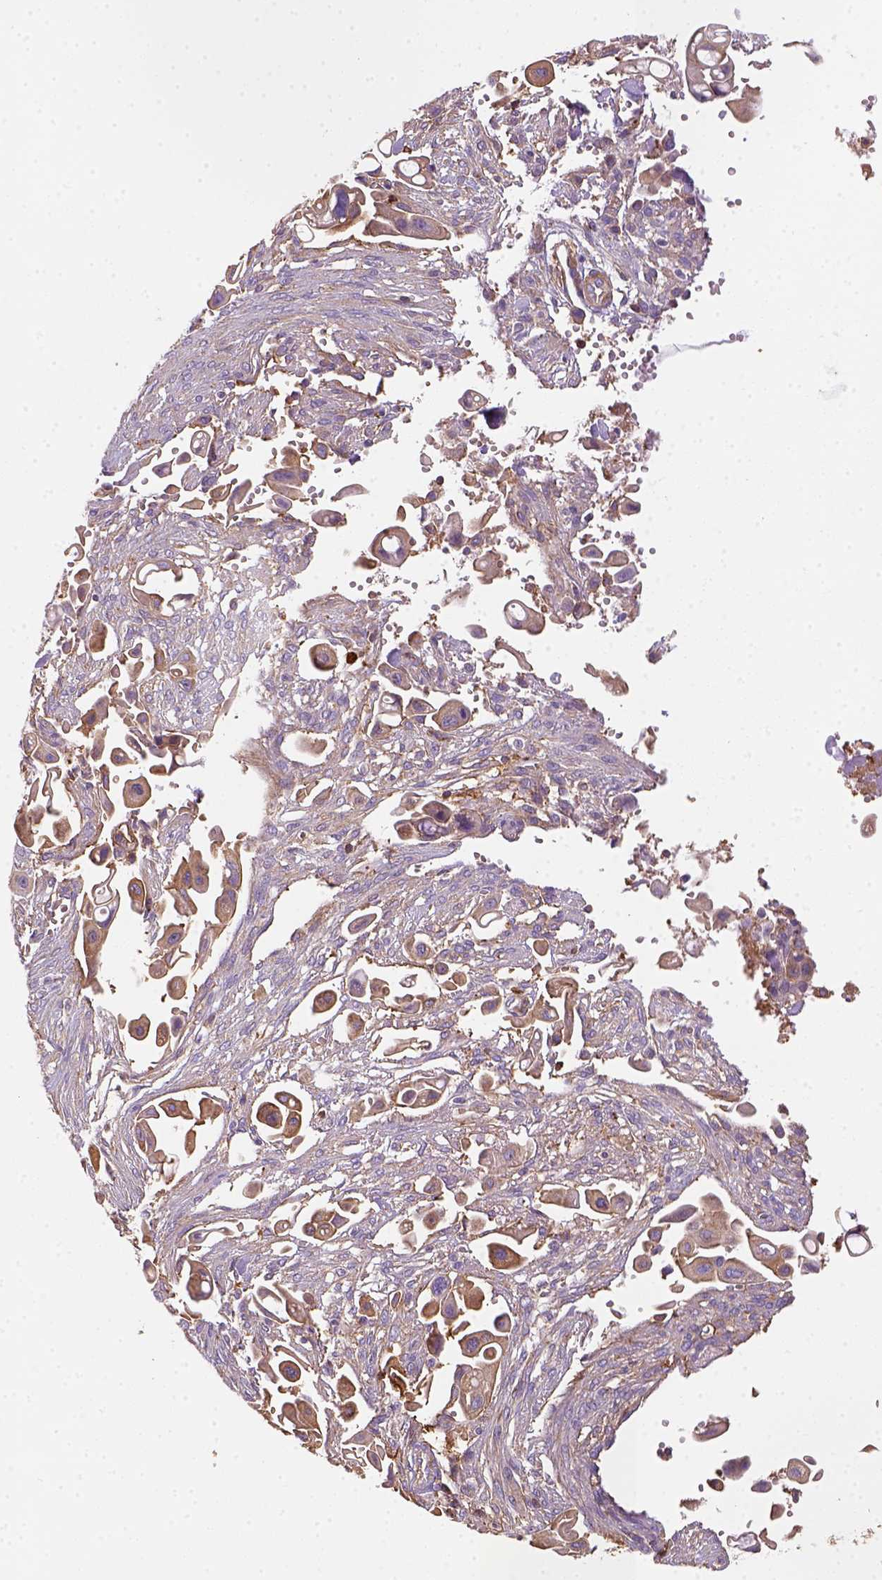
{"staining": {"intensity": "moderate", "quantity": ">75%", "location": "cytoplasmic/membranous"}, "tissue": "pancreatic cancer", "cell_type": "Tumor cells", "image_type": "cancer", "snomed": [{"axis": "morphology", "description": "Adenocarcinoma, NOS"}, {"axis": "topography", "description": "Pancreas"}], "caption": "Protein expression analysis of human pancreatic cancer reveals moderate cytoplasmic/membranous expression in about >75% of tumor cells.", "gene": "GPRC5D", "patient": {"sex": "male", "age": 50}}